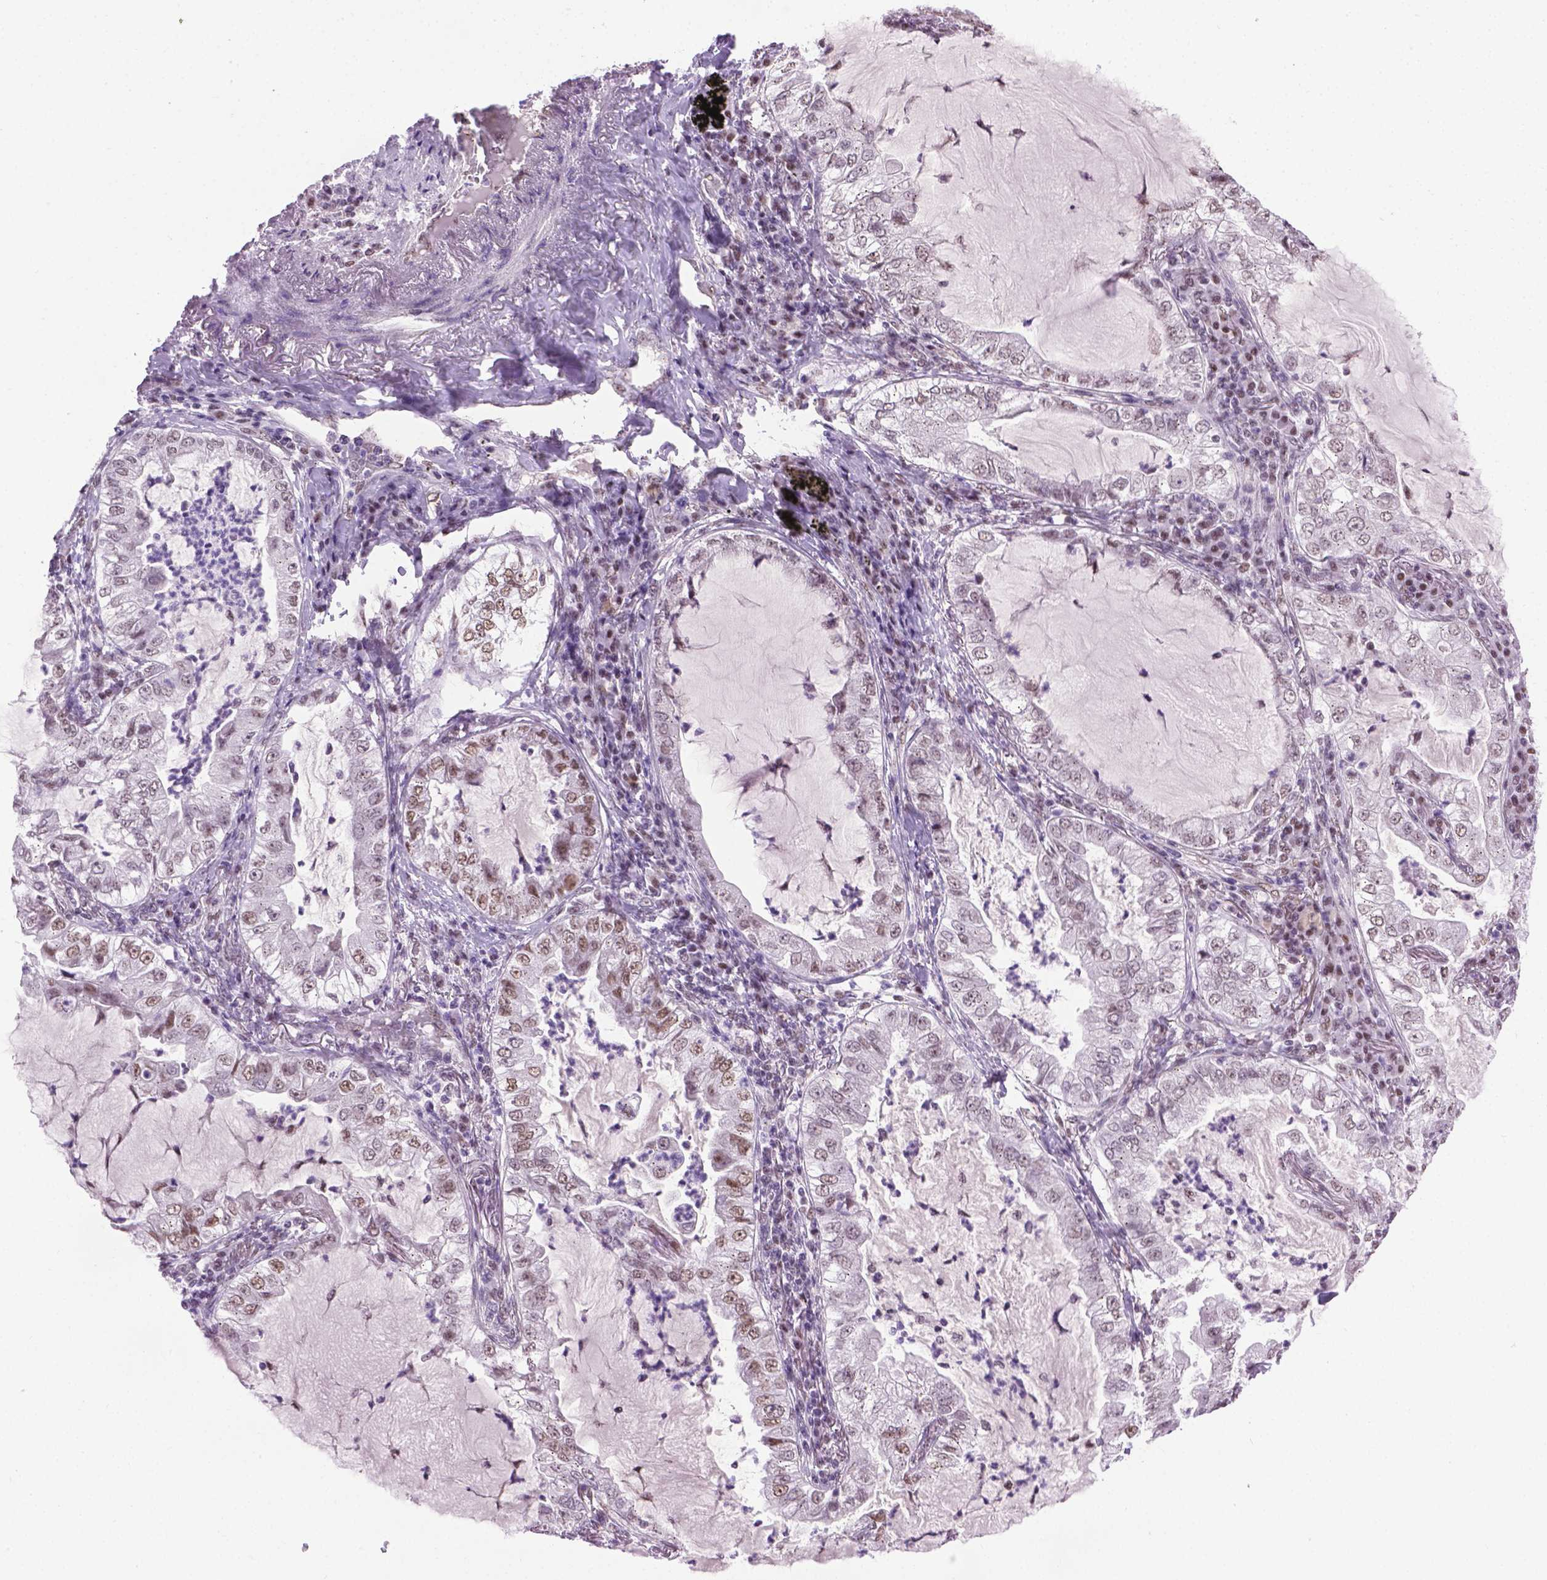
{"staining": {"intensity": "moderate", "quantity": "<25%", "location": "nuclear"}, "tissue": "lung cancer", "cell_type": "Tumor cells", "image_type": "cancer", "snomed": [{"axis": "morphology", "description": "Adenocarcinoma, NOS"}, {"axis": "topography", "description": "Lung"}], "caption": "Immunohistochemical staining of lung cancer reveals moderate nuclear protein expression in about <25% of tumor cells.", "gene": "ABI2", "patient": {"sex": "female", "age": 73}}